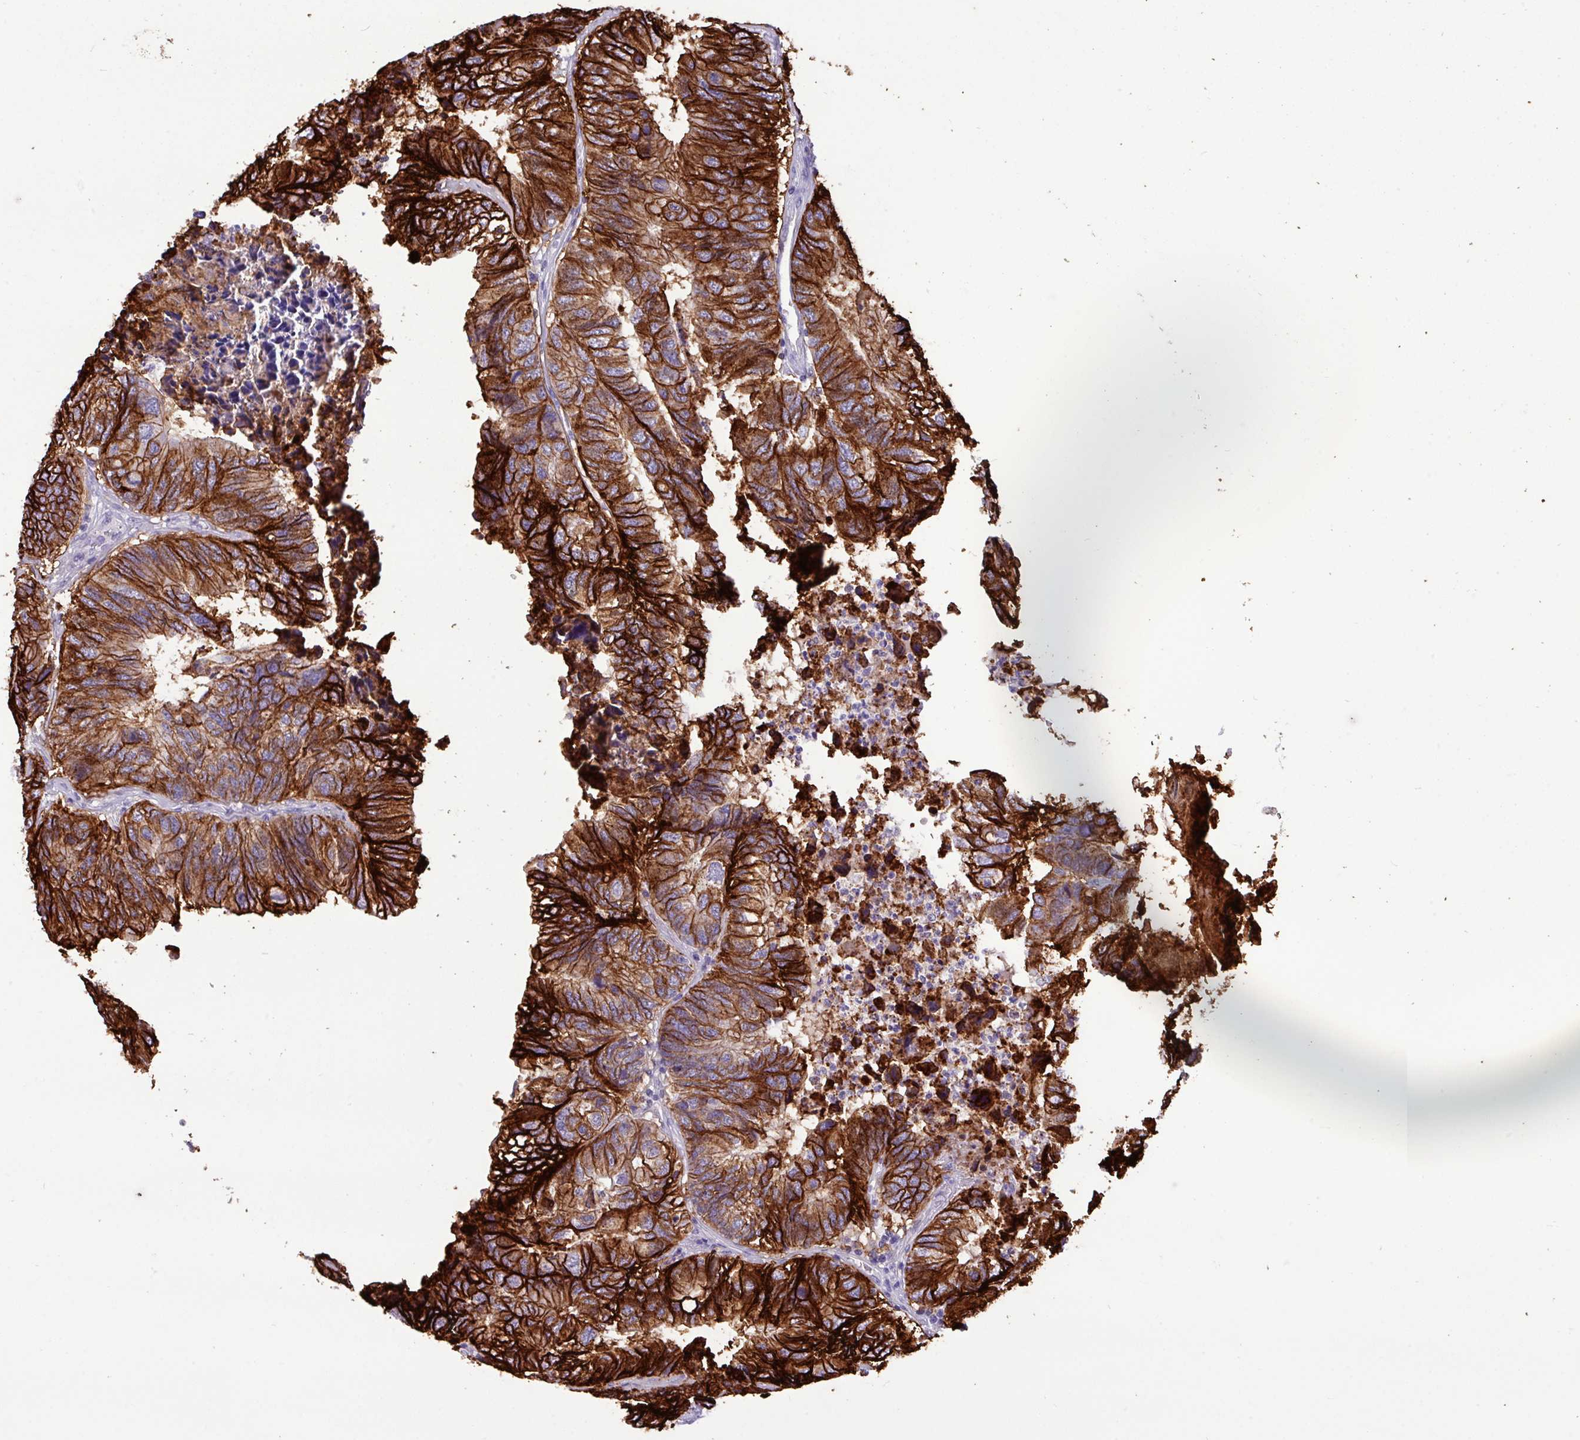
{"staining": {"intensity": "strong", "quantity": ">75%", "location": "cytoplasmic/membranous"}, "tissue": "colorectal cancer", "cell_type": "Tumor cells", "image_type": "cancer", "snomed": [{"axis": "morphology", "description": "Adenocarcinoma, NOS"}, {"axis": "topography", "description": "Colon"}], "caption": "Protein analysis of adenocarcinoma (colorectal) tissue demonstrates strong cytoplasmic/membranous positivity in approximately >75% of tumor cells.", "gene": "EPCAM", "patient": {"sex": "female", "age": 67}}